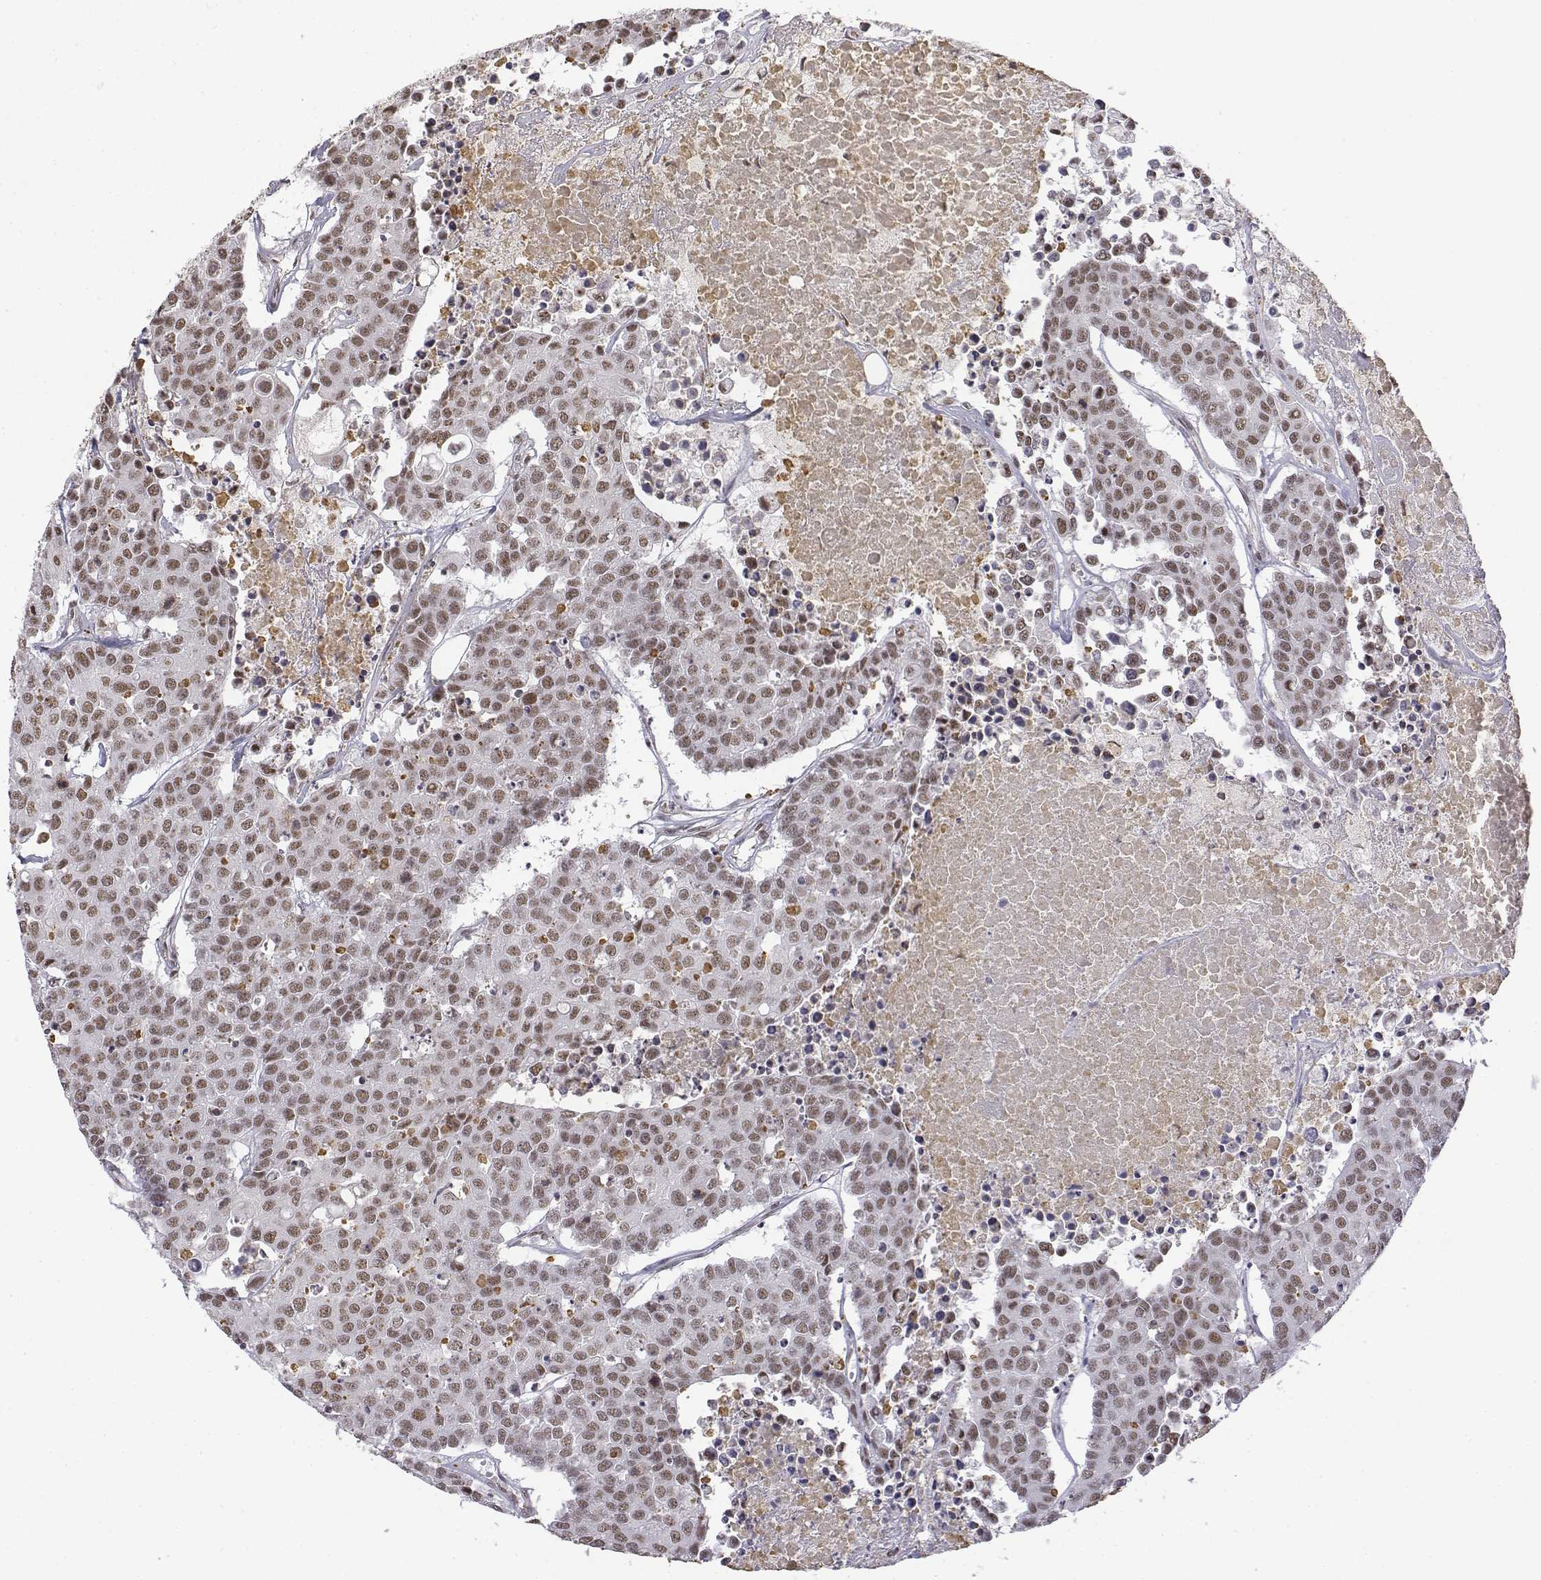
{"staining": {"intensity": "moderate", "quantity": ">75%", "location": "nuclear"}, "tissue": "carcinoid", "cell_type": "Tumor cells", "image_type": "cancer", "snomed": [{"axis": "morphology", "description": "Carcinoid, malignant, NOS"}, {"axis": "topography", "description": "Colon"}], "caption": "Carcinoid (malignant) stained for a protein reveals moderate nuclear positivity in tumor cells.", "gene": "SETD1A", "patient": {"sex": "male", "age": 81}}